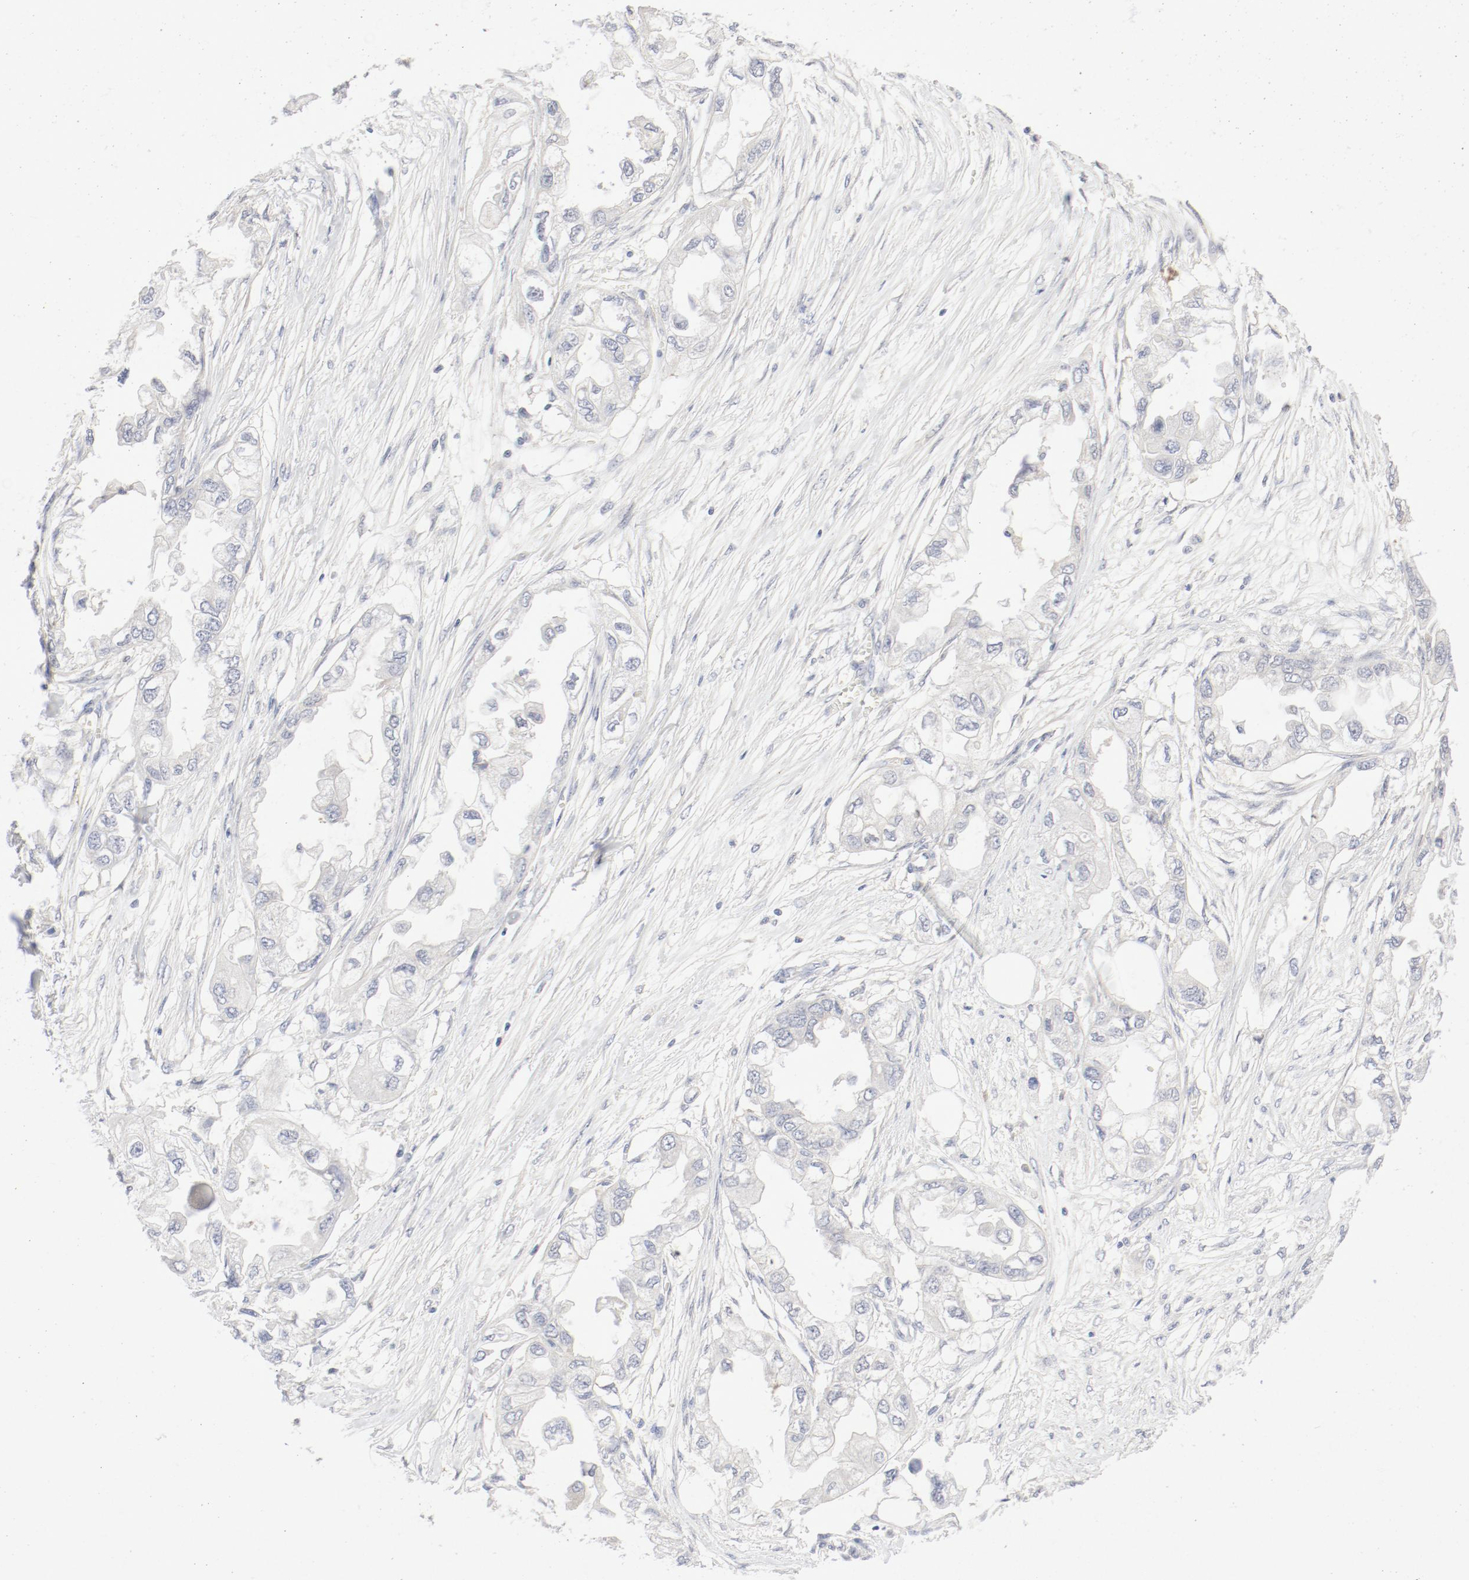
{"staining": {"intensity": "negative", "quantity": "none", "location": "none"}, "tissue": "endometrial cancer", "cell_type": "Tumor cells", "image_type": "cancer", "snomed": [{"axis": "morphology", "description": "Adenocarcinoma, NOS"}, {"axis": "topography", "description": "Endometrium"}], "caption": "An immunohistochemistry (IHC) image of endometrial cancer is shown. There is no staining in tumor cells of endometrial cancer.", "gene": "PGM1", "patient": {"sex": "female", "age": 67}}